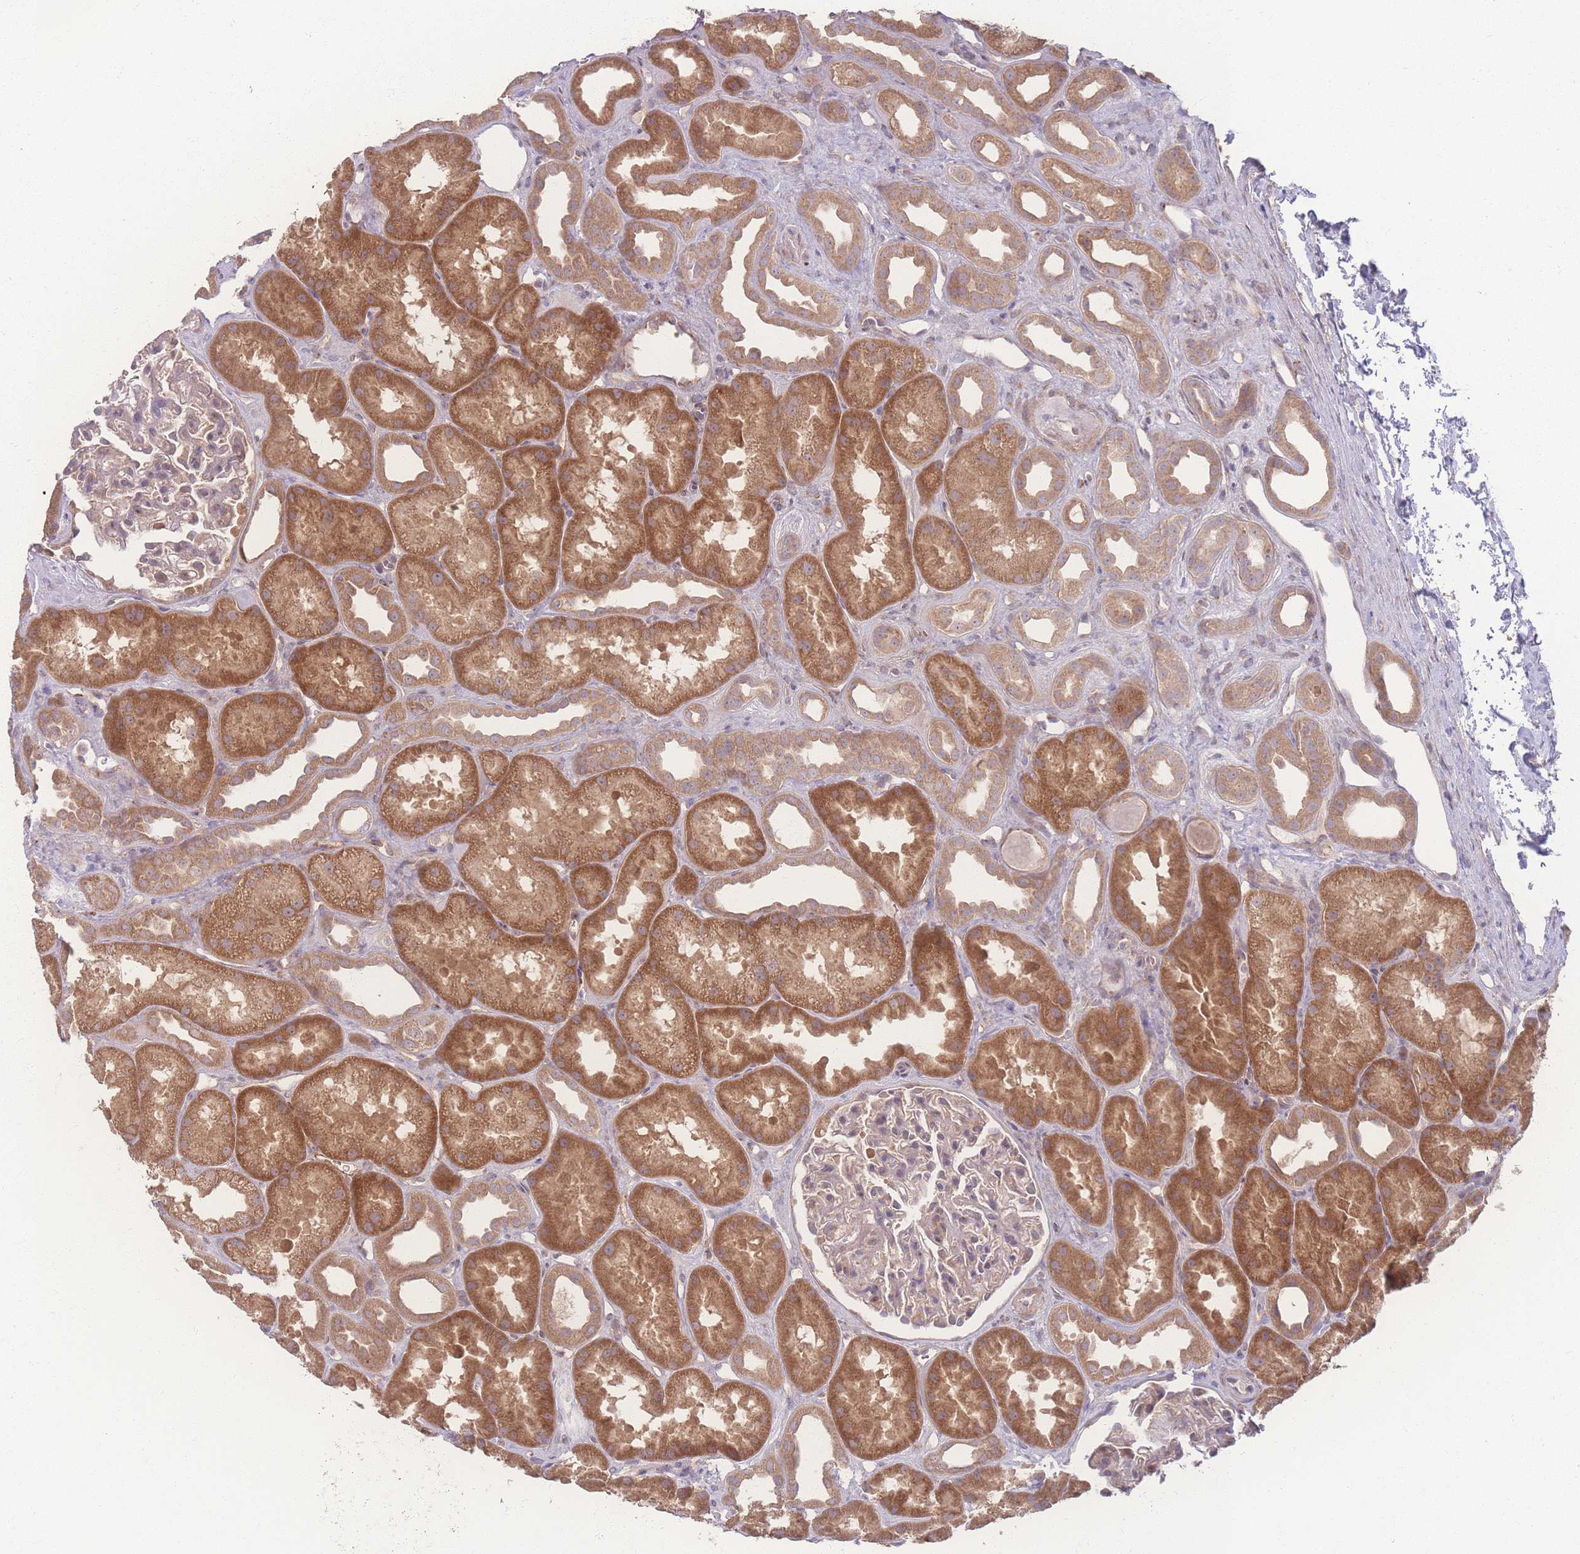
{"staining": {"intensity": "weak", "quantity": "25%-75%", "location": "cytoplasmic/membranous"}, "tissue": "kidney", "cell_type": "Cells in glomeruli", "image_type": "normal", "snomed": [{"axis": "morphology", "description": "Normal tissue, NOS"}, {"axis": "topography", "description": "Kidney"}], "caption": "Kidney stained with DAB immunohistochemistry (IHC) displays low levels of weak cytoplasmic/membranous positivity in approximately 25%-75% of cells in glomeruli.", "gene": "INSR", "patient": {"sex": "male", "age": 61}}